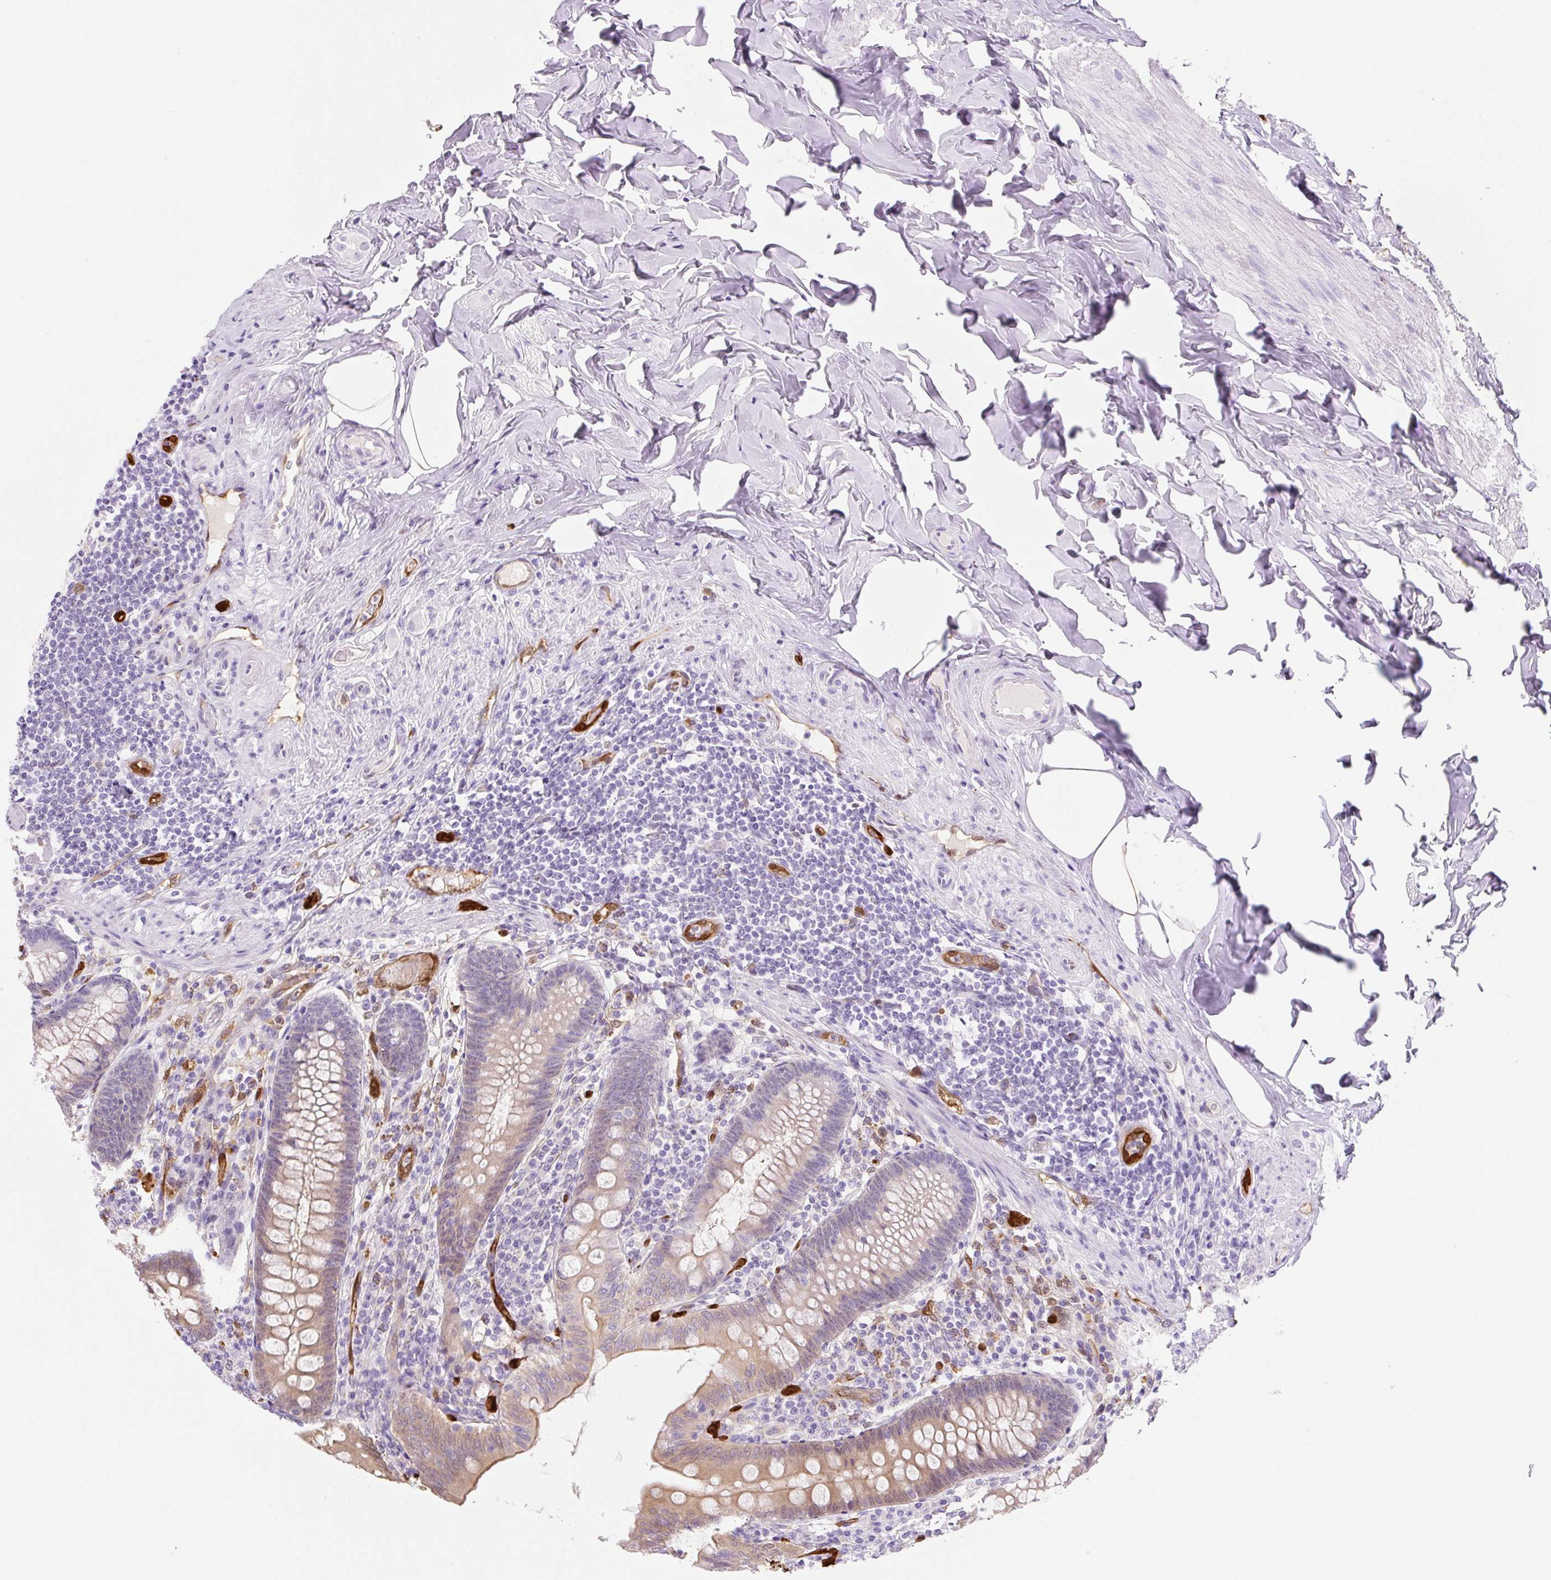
{"staining": {"intensity": "moderate", "quantity": "25%-75%", "location": "cytoplasmic/membranous"}, "tissue": "appendix", "cell_type": "Glandular cells", "image_type": "normal", "snomed": [{"axis": "morphology", "description": "Normal tissue, NOS"}, {"axis": "topography", "description": "Appendix"}], "caption": "High-magnification brightfield microscopy of benign appendix stained with DAB (brown) and counterstained with hematoxylin (blue). glandular cells exhibit moderate cytoplasmic/membranous positivity is identified in approximately25%-75% of cells. Nuclei are stained in blue.", "gene": "FABP5", "patient": {"sex": "male", "age": 71}}